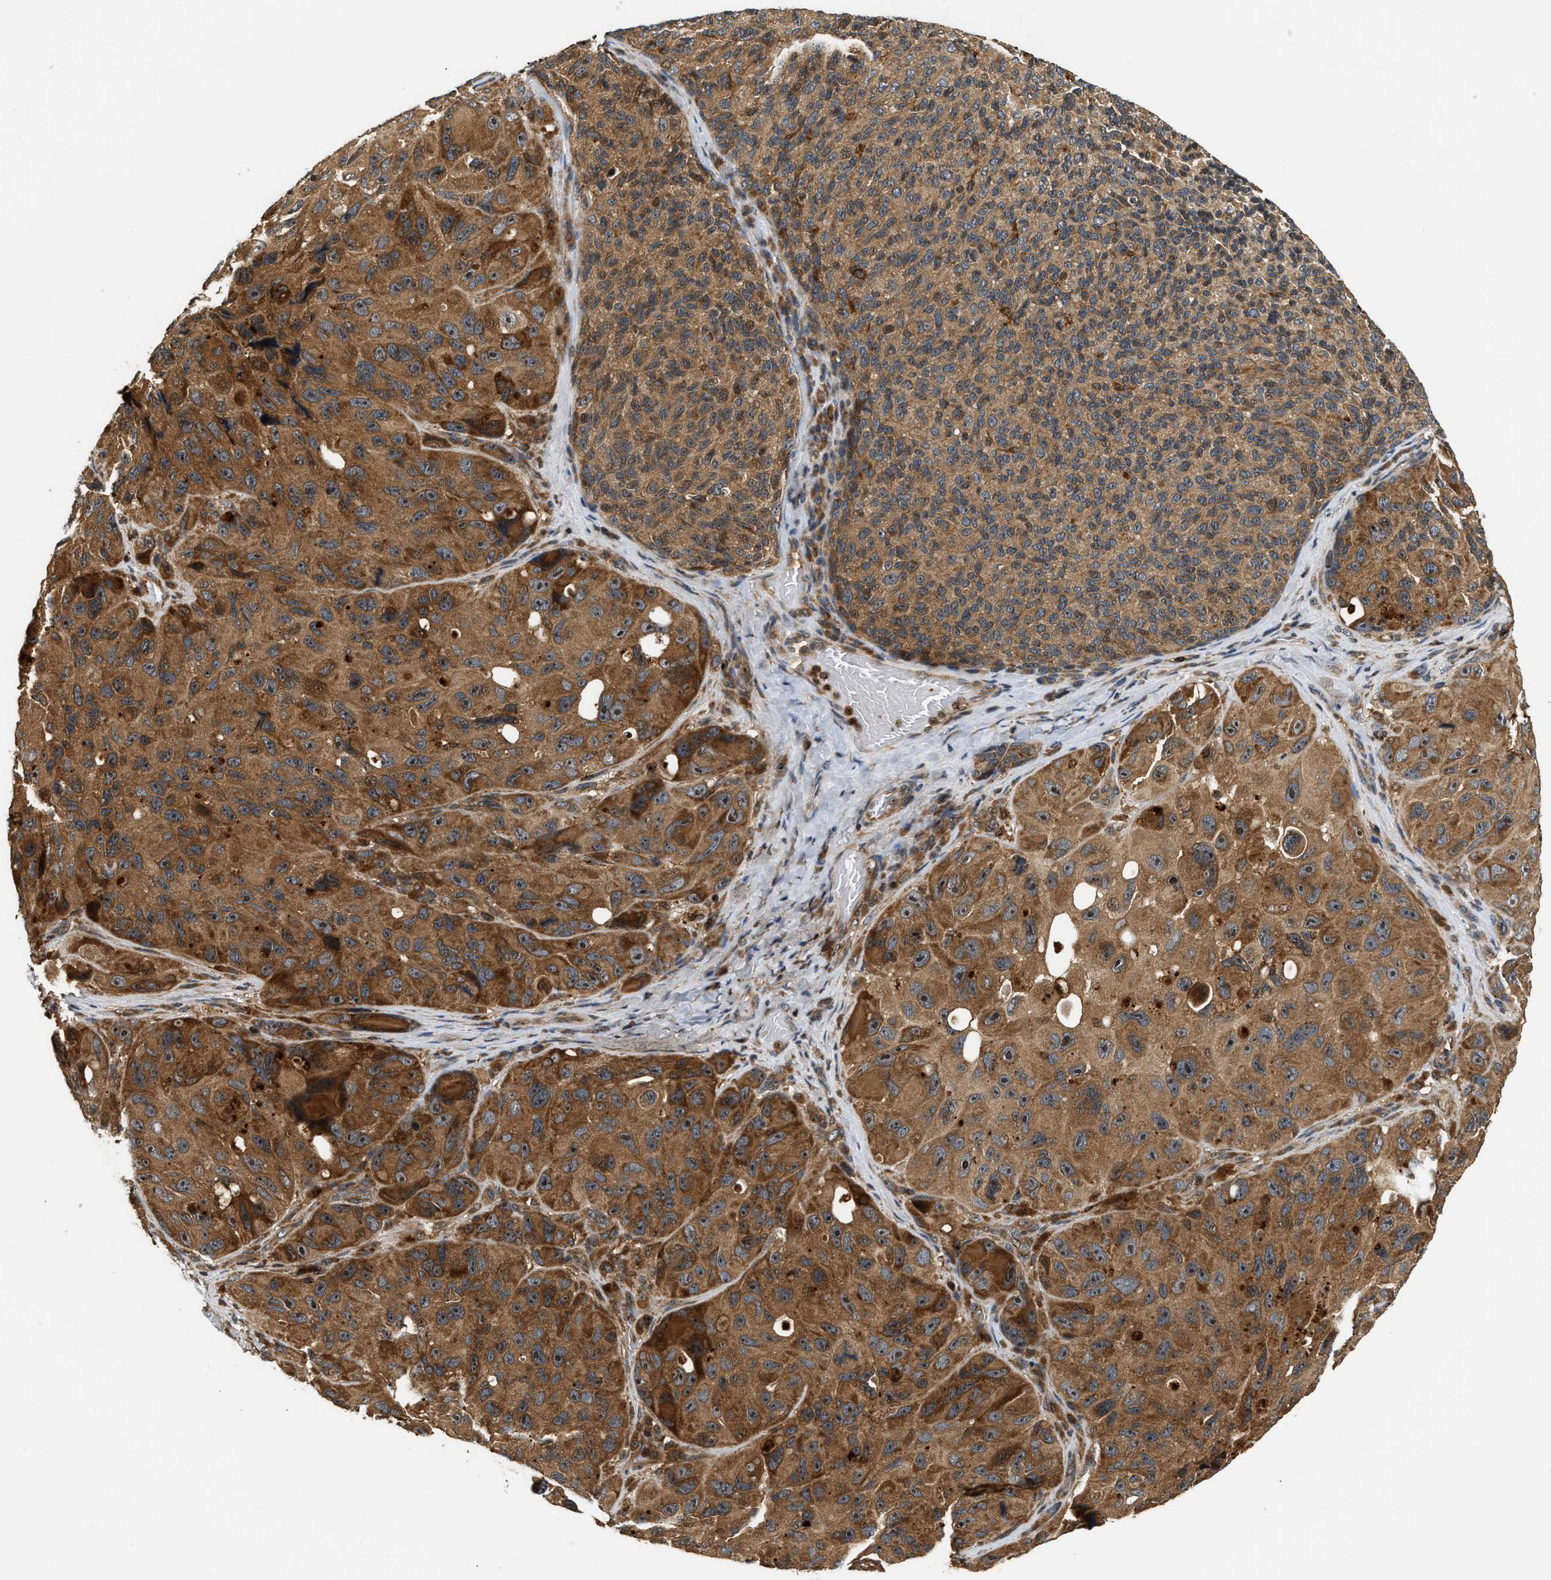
{"staining": {"intensity": "moderate", "quantity": ">75%", "location": "cytoplasmic/membranous"}, "tissue": "melanoma", "cell_type": "Tumor cells", "image_type": "cancer", "snomed": [{"axis": "morphology", "description": "Malignant melanoma, NOS"}, {"axis": "topography", "description": "Skin"}], "caption": "Immunohistochemistry histopathology image of neoplastic tissue: human malignant melanoma stained using IHC displays medium levels of moderate protein expression localized specifically in the cytoplasmic/membranous of tumor cells, appearing as a cytoplasmic/membranous brown color.", "gene": "SNX5", "patient": {"sex": "female", "age": 73}}